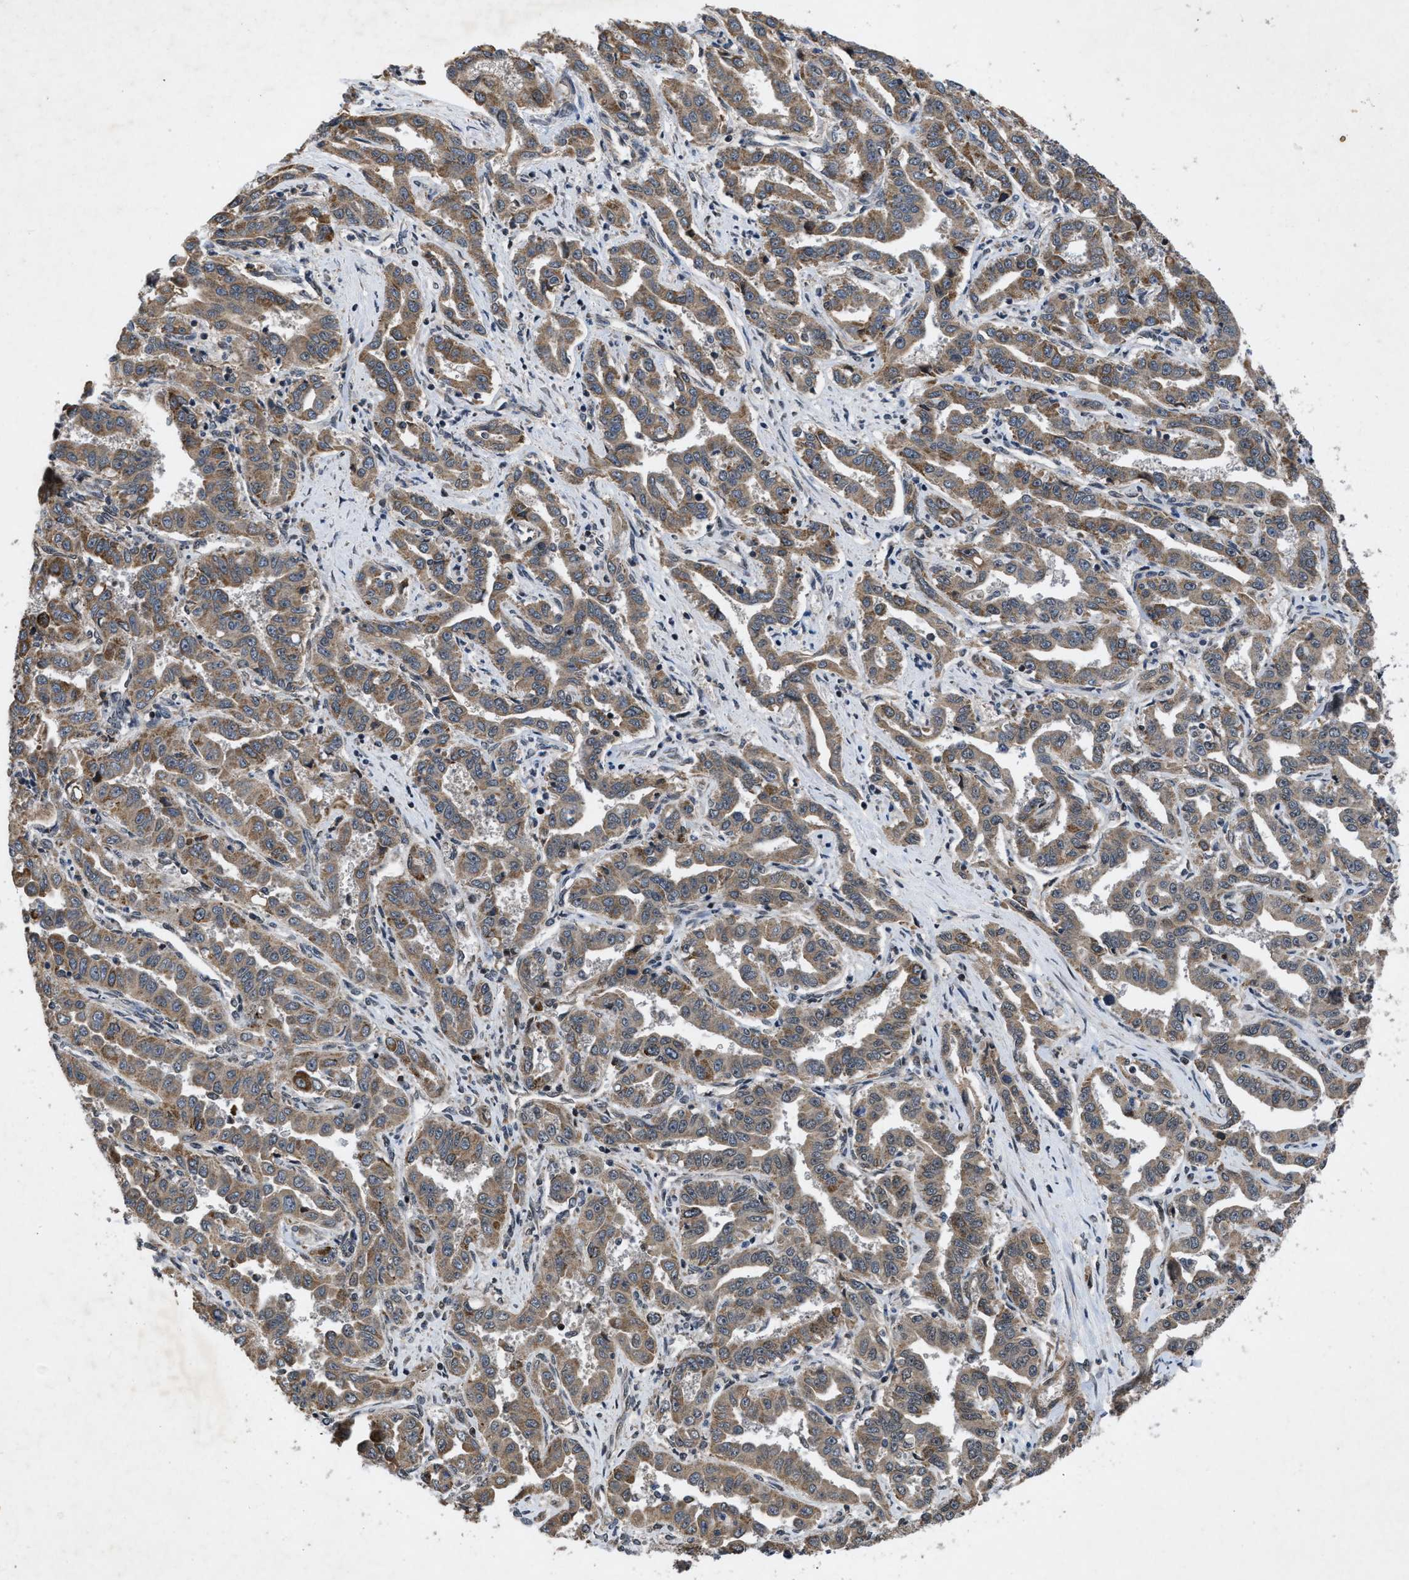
{"staining": {"intensity": "moderate", "quantity": ">75%", "location": "cytoplasmic/membranous"}, "tissue": "liver cancer", "cell_type": "Tumor cells", "image_type": "cancer", "snomed": [{"axis": "morphology", "description": "Cholangiocarcinoma"}, {"axis": "topography", "description": "Liver"}], "caption": "High-magnification brightfield microscopy of liver cholangiocarcinoma stained with DAB (brown) and counterstained with hematoxylin (blue). tumor cells exhibit moderate cytoplasmic/membranous positivity is appreciated in approximately>75% of cells.", "gene": "ZNHIT1", "patient": {"sex": "male", "age": 59}}